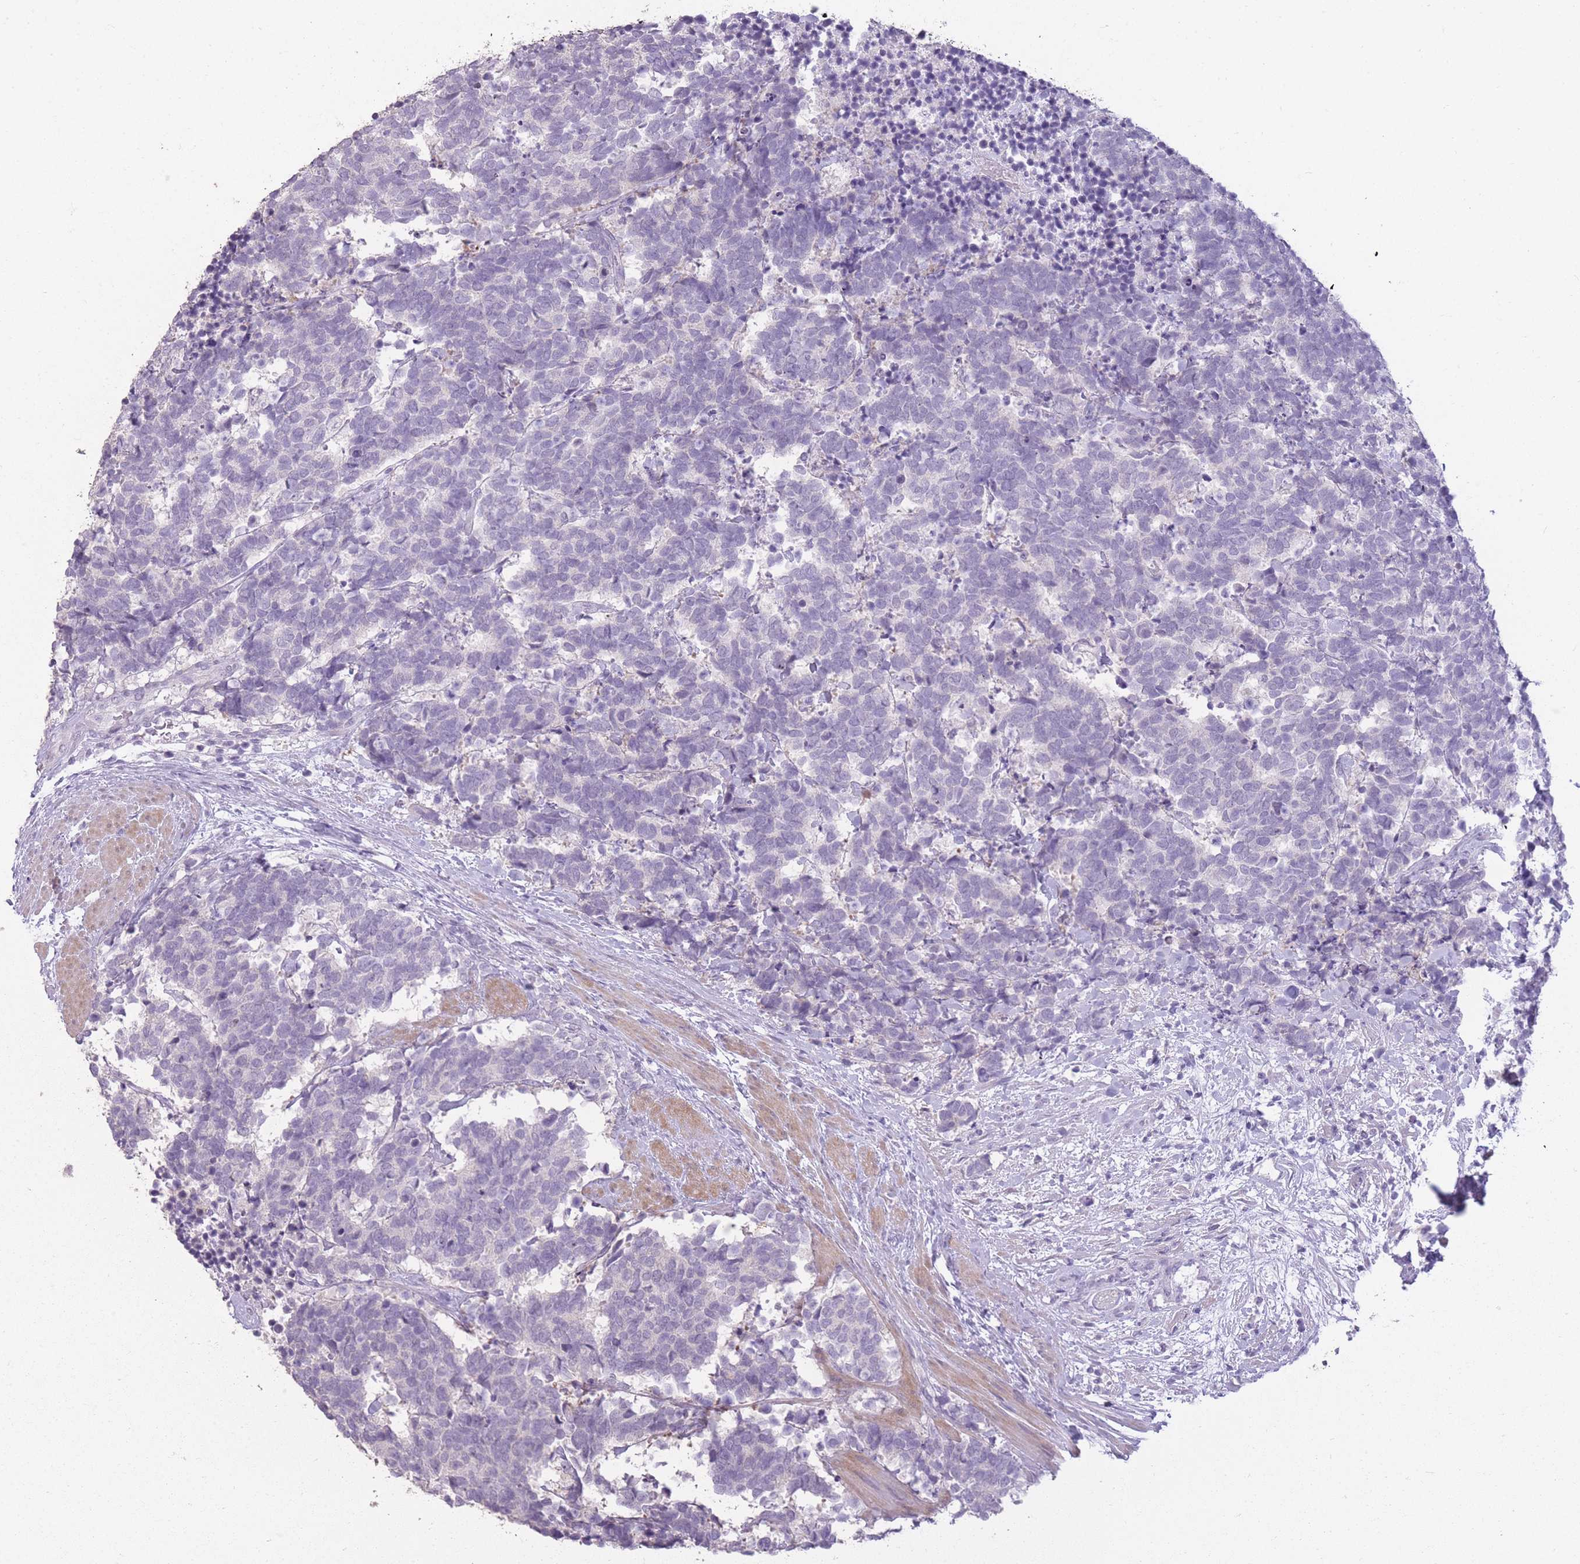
{"staining": {"intensity": "negative", "quantity": "none", "location": "none"}, "tissue": "carcinoid", "cell_type": "Tumor cells", "image_type": "cancer", "snomed": [{"axis": "morphology", "description": "Carcinoma, NOS"}, {"axis": "morphology", "description": "Carcinoid, malignant, NOS"}, {"axis": "topography", "description": "Prostate"}], "caption": "Carcinoid was stained to show a protein in brown. There is no significant positivity in tumor cells.", "gene": "ZBTB24", "patient": {"sex": "male", "age": 57}}